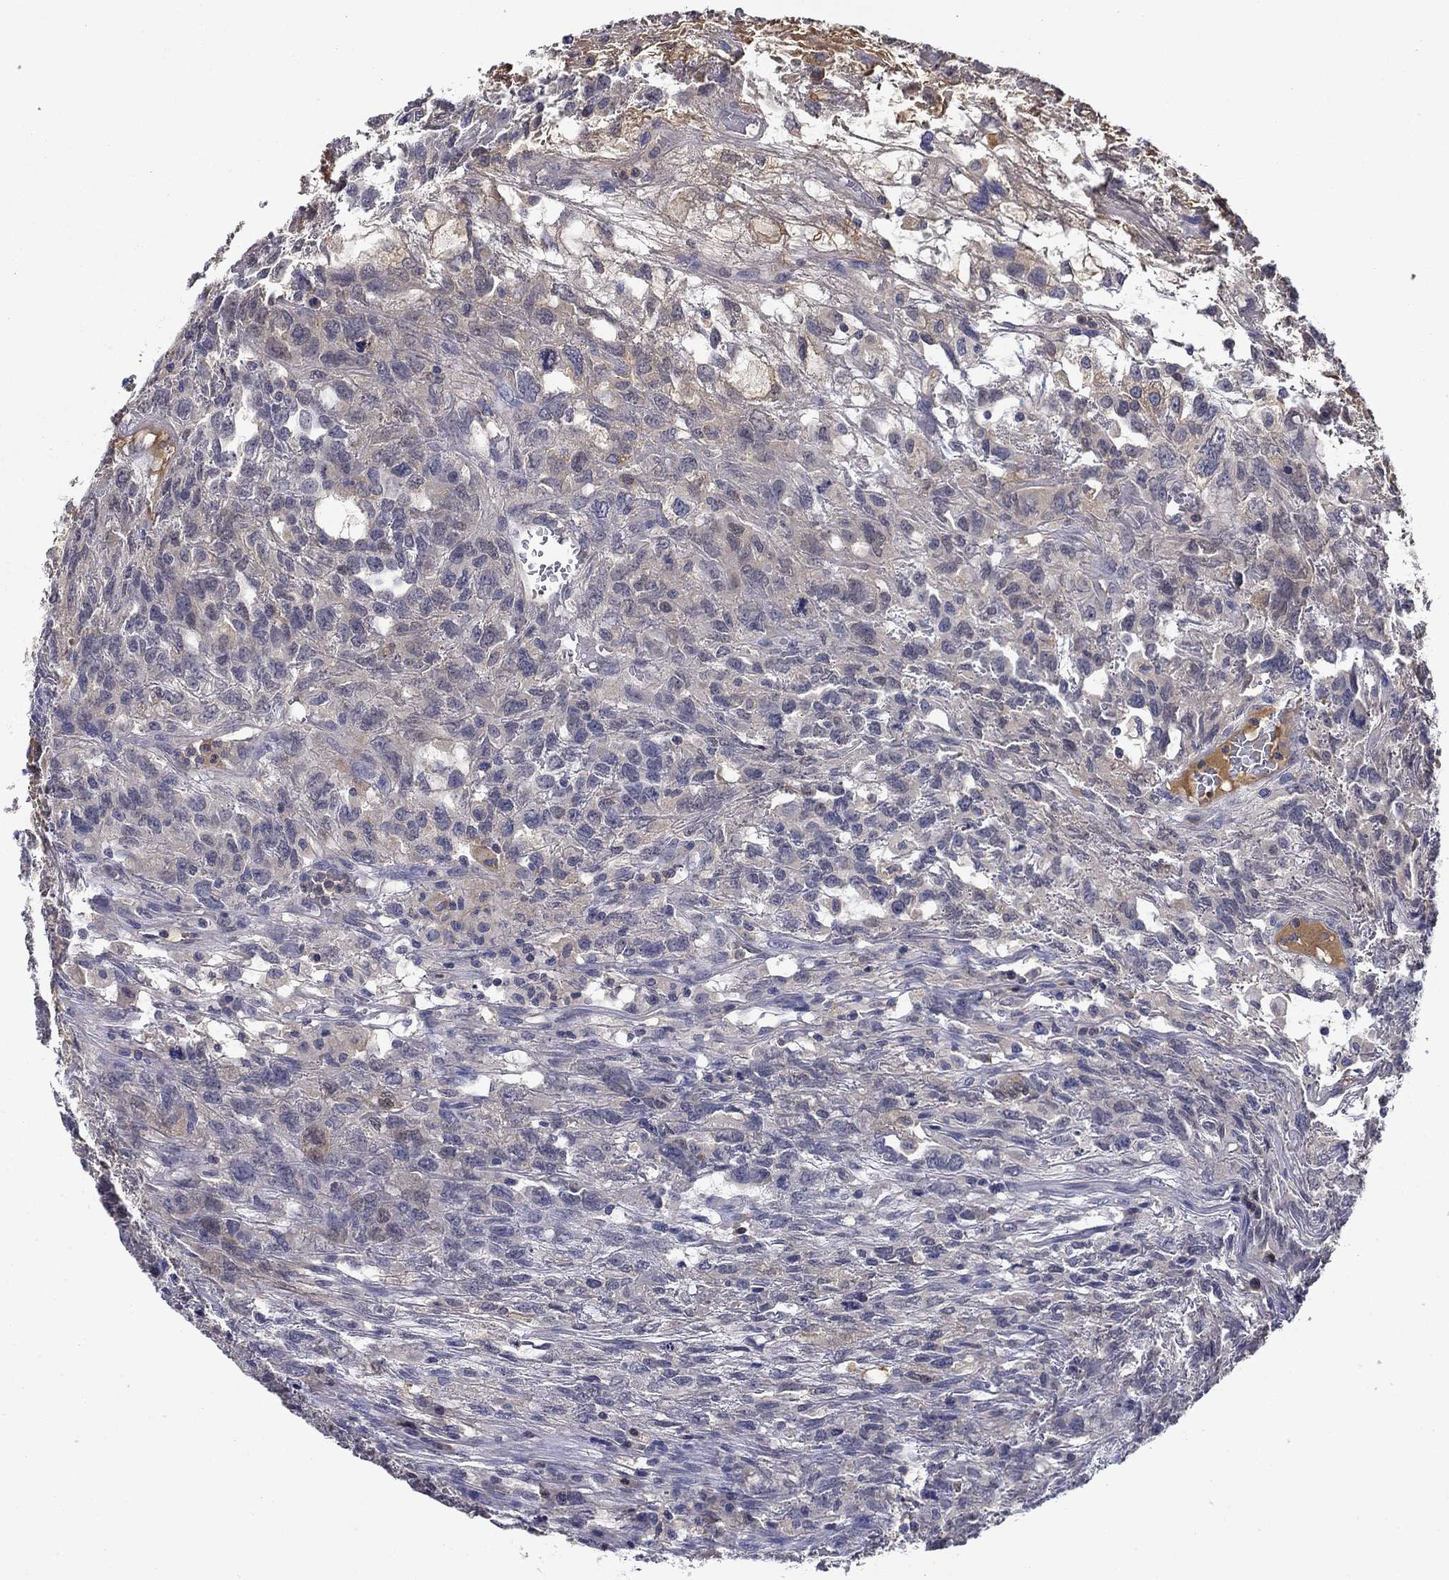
{"staining": {"intensity": "negative", "quantity": "none", "location": "none"}, "tissue": "testis cancer", "cell_type": "Tumor cells", "image_type": "cancer", "snomed": [{"axis": "morphology", "description": "Seminoma, NOS"}, {"axis": "topography", "description": "Testis"}], "caption": "DAB (3,3'-diaminobenzidine) immunohistochemical staining of seminoma (testis) demonstrates no significant positivity in tumor cells.", "gene": "DDTL", "patient": {"sex": "male", "age": 52}}